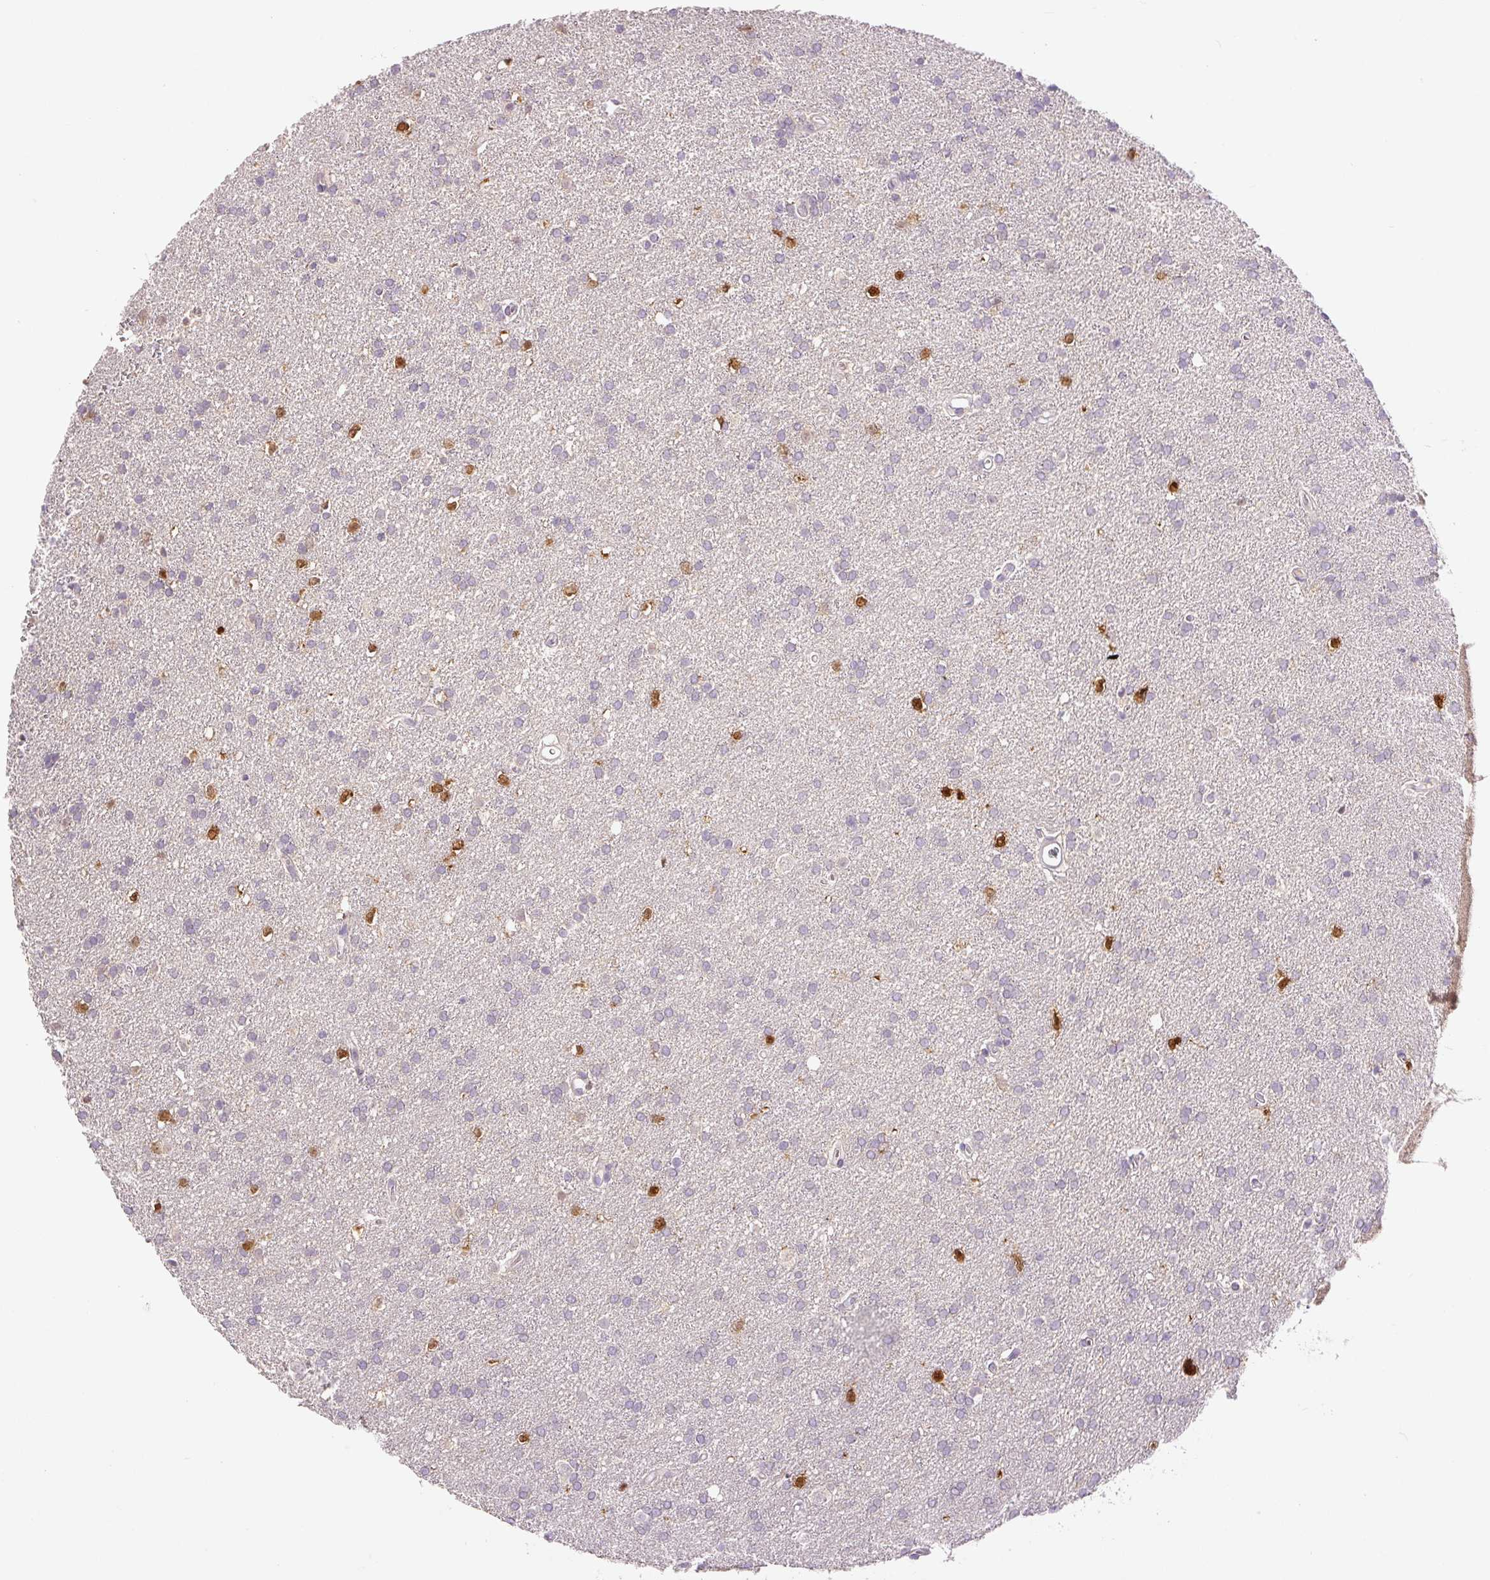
{"staining": {"intensity": "negative", "quantity": "none", "location": "none"}, "tissue": "glioma", "cell_type": "Tumor cells", "image_type": "cancer", "snomed": [{"axis": "morphology", "description": "Glioma, malignant, Low grade"}, {"axis": "topography", "description": "Brain"}], "caption": "Immunohistochemical staining of glioma reveals no significant positivity in tumor cells.", "gene": "FABP7", "patient": {"sex": "female", "age": 34}}